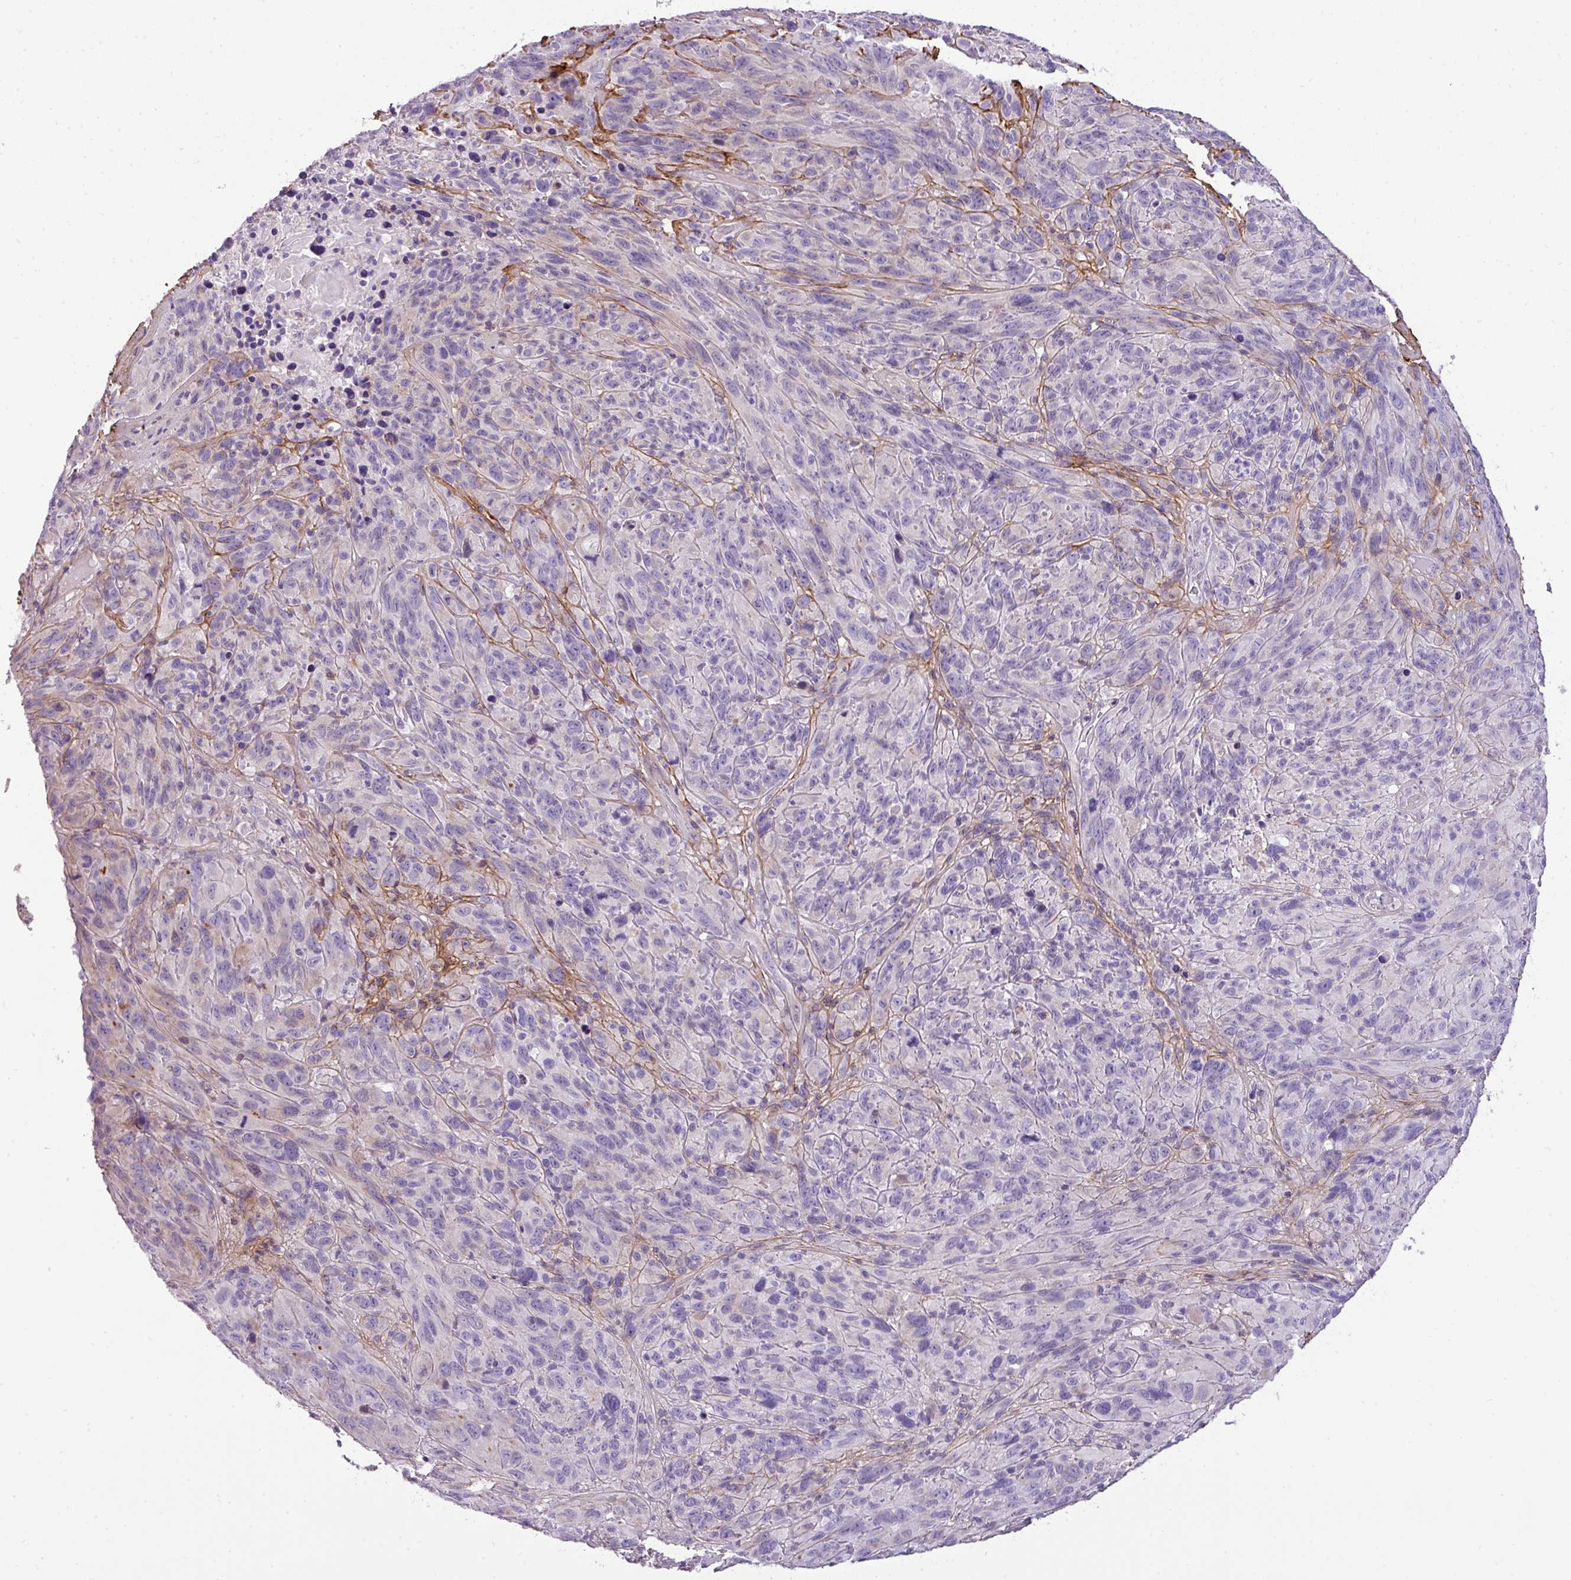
{"staining": {"intensity": "negative", "quantity": "none", "location": "none"}, "tissue": "melanoma", "cell_type": "Tumor cells", "image_type": "cancer", "snomed": [{"axis": "morphology", "description": "Malignant melanoma, NOS"}, {"axis": "topography", "description": "Skin of head"}], "caption": "This is an immunohistochemistry micrograph of human malignant melanoma. There is no expression in tumor cells.", "gene": "PARD6G", "patient": {"sex": "male", "age": 96}}